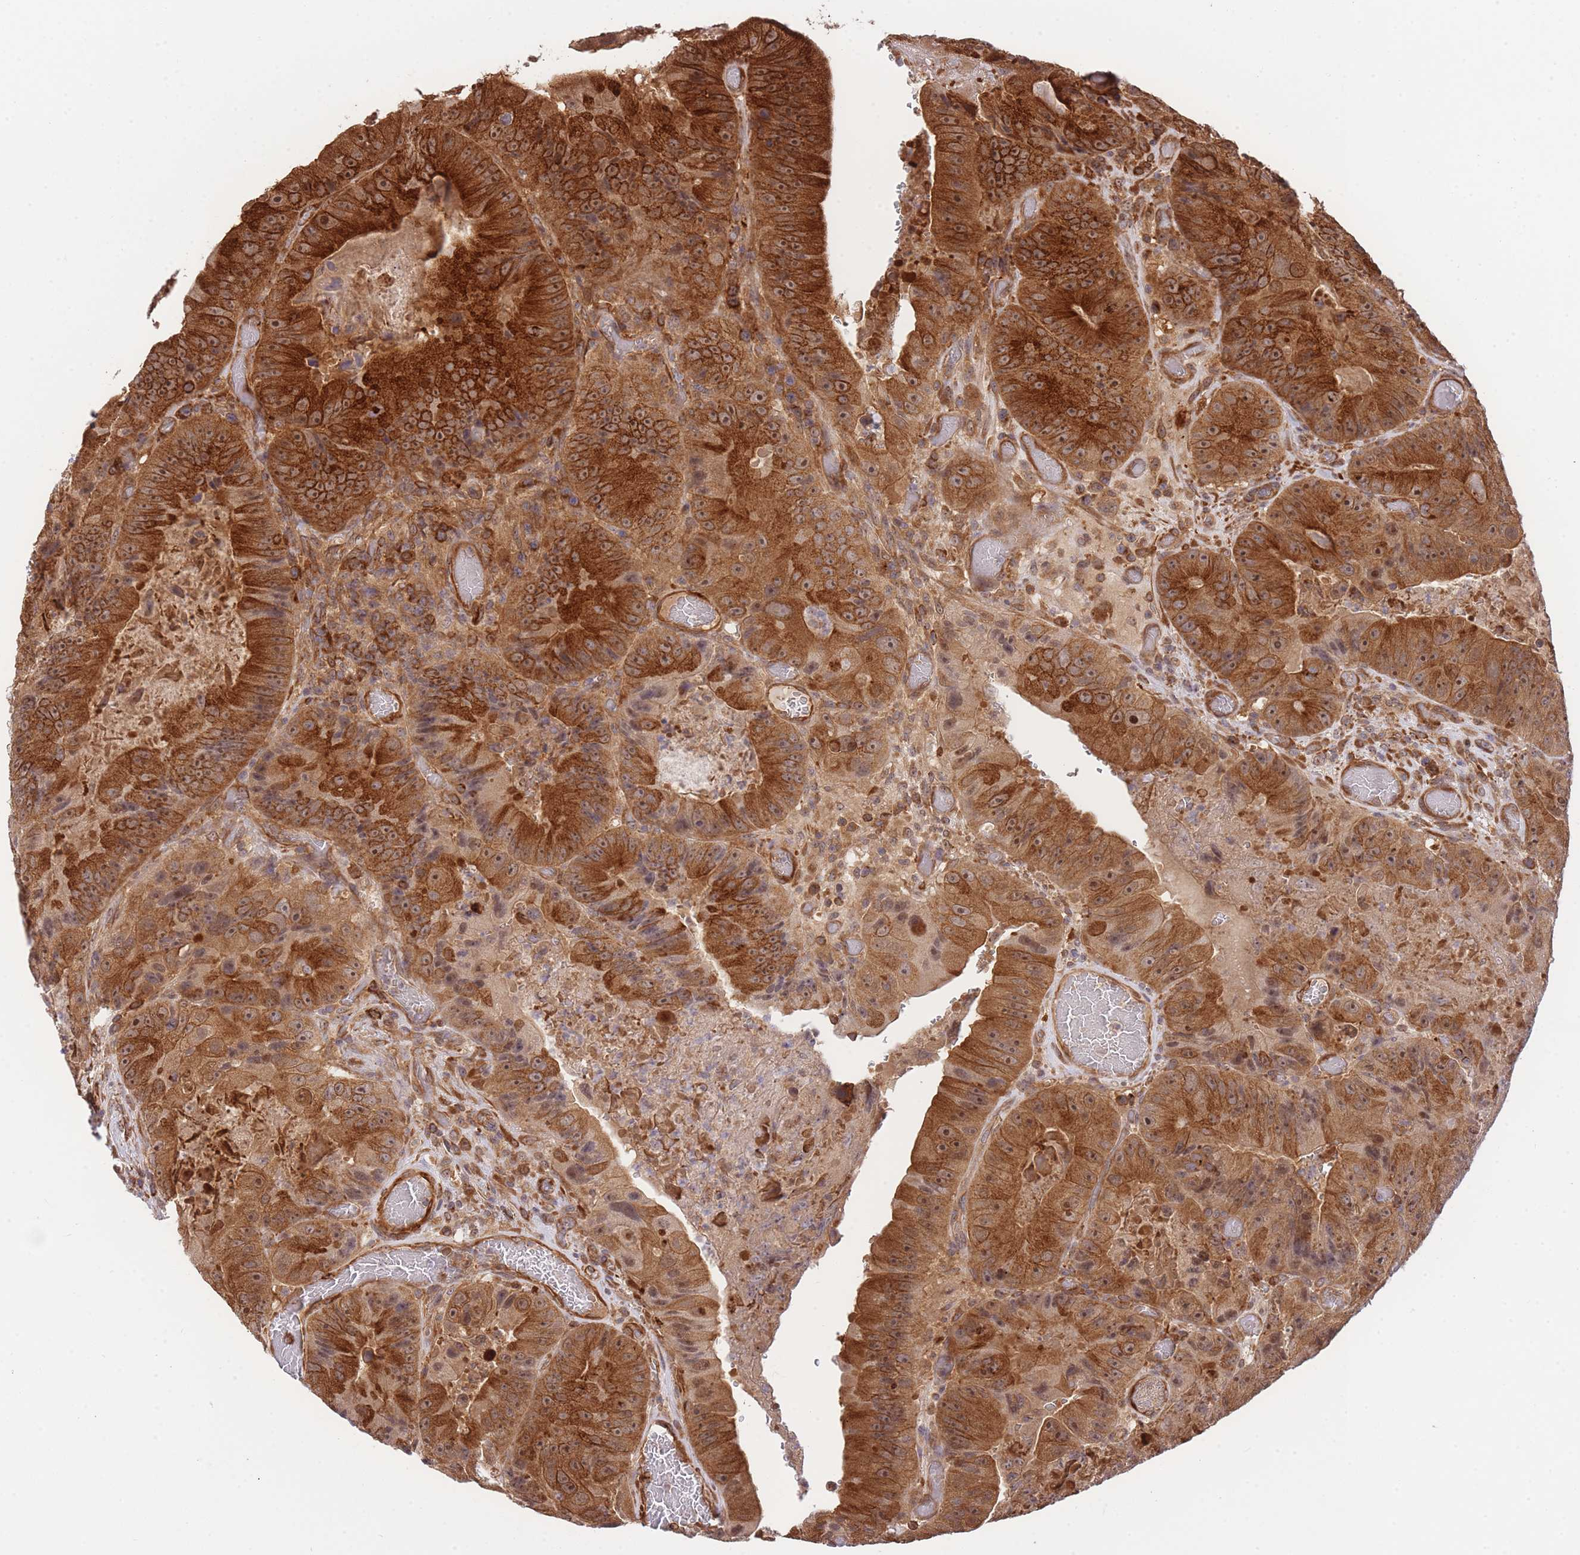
{"staining": {"intensity": "strong", "quantity": ">75%", "location": "cytoplasmic/membranous,nuclear"}, "tissue": "colorectal cancer", "cell_type": "Tumor cells", "image_type": "cancer", "snomed": [{"axis": "morphology", "description": "Adenocarcinoma, NOS"}, {"axis": "topography", "description": "Colon"}], "caption": "High-magnification brightfield microscopy of colorectal cancer (adenocarcinoma) stained with DAB (brown) and counterstained with hematoxylin (blue). tumor cells exhibit strong cytoplasmic/membranous and nuclear expression is present in about>75% of cells.", "gene": "EXOSC8", "patient": {"sex": "female", "age": 86}}